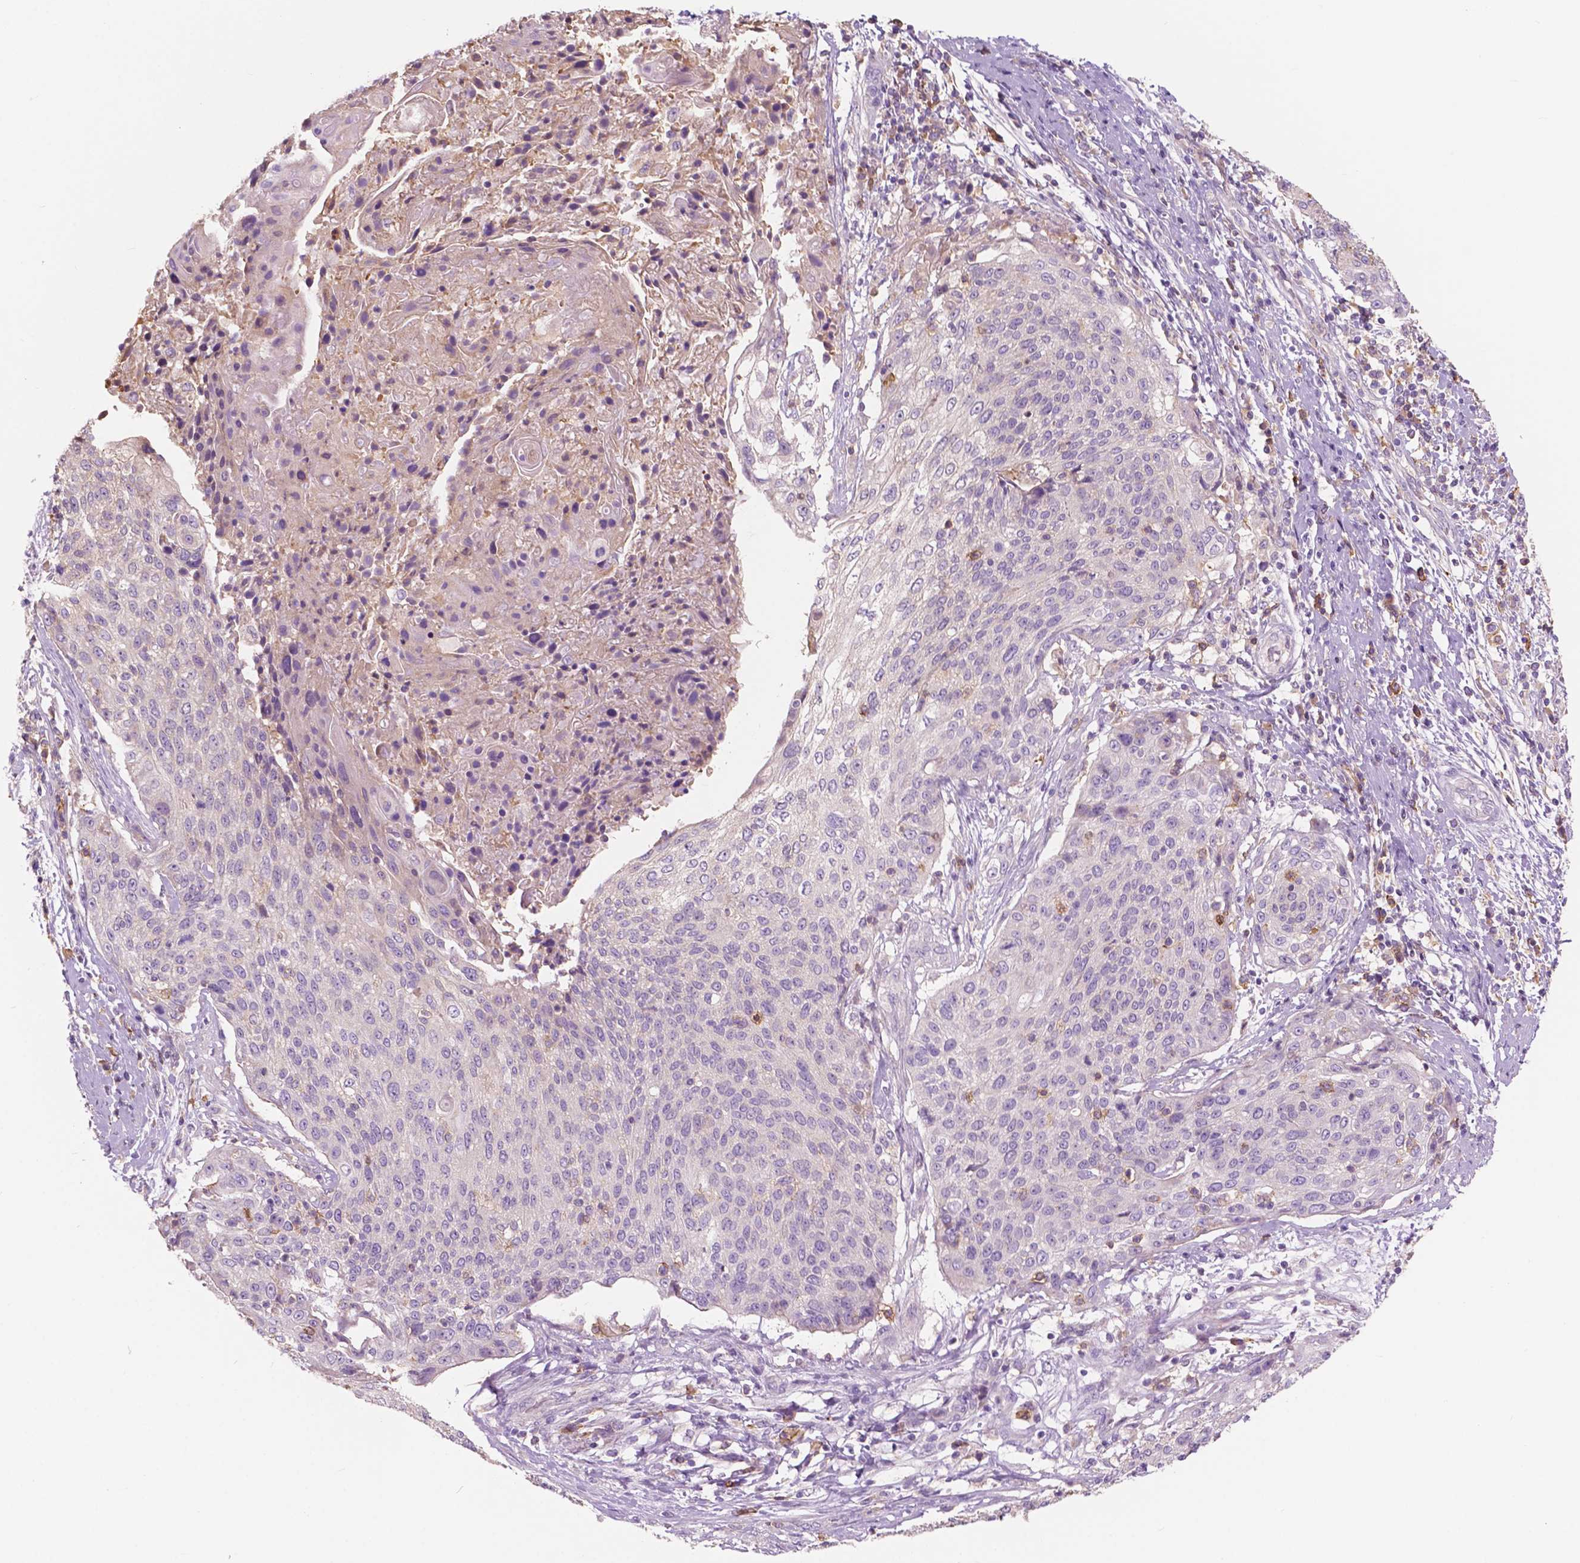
{"staining": {"intensity": "negative", "quantity": "none", "location": "none"}, "tissue": "cervical cancer", "cell_type": "Tumor cells", "image_type": "cancer", "snomed": [{"axis": "morphology", "description": "Squamous cell carcinoma, NOS"}, {"axis": "topography", "description": "Cervix"}], "caption": "A histopathology image of human cervical cancer is negative for staining in tumor cells.", "gene": "SEMA4A", "patient": {"sex": "female", "age": 31}}